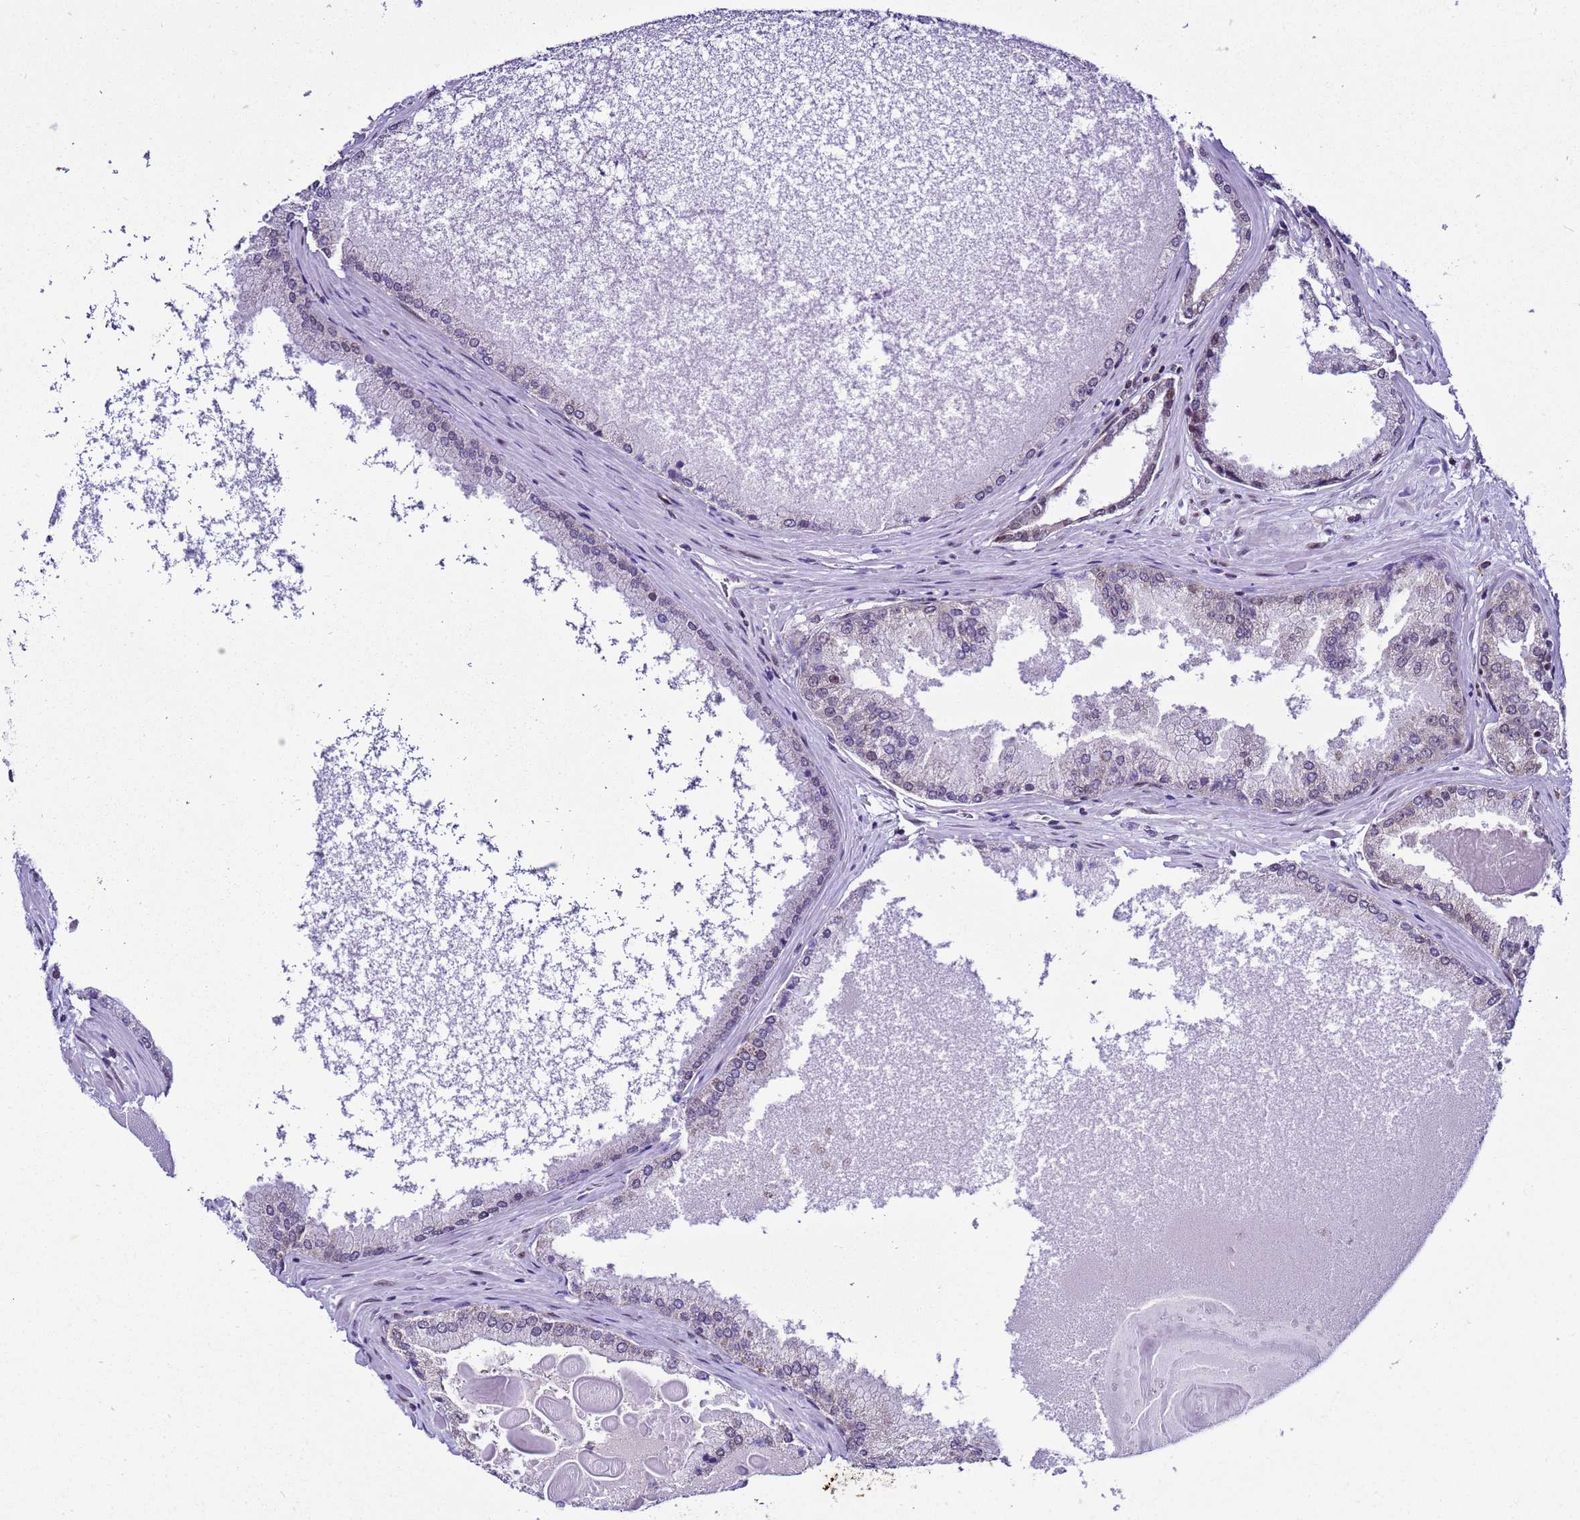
{"staining": {"intensity": "weak", "quantity": "25%-75%", "location": "nuclear"}, "tissue": "prostate cancer", "cell_type": "Tumor cells", "image_type": "cancer", "snomed": [{"axis": "morphology", "description": "Adenocarcinoma, Low grade"}, {"axis": "topography", "description": "Prostate"}], "caption": "Protein expression analysis of human prostate cancer (low-grade adenocarcinoma) reveals weak nuclear positivity in approximately 25%-75% of tumor cells. (DAB IHC with brightfield microscopy, high magnification).", "gene": "SMN1", "patient": {"sex": "male", "age": 68}}